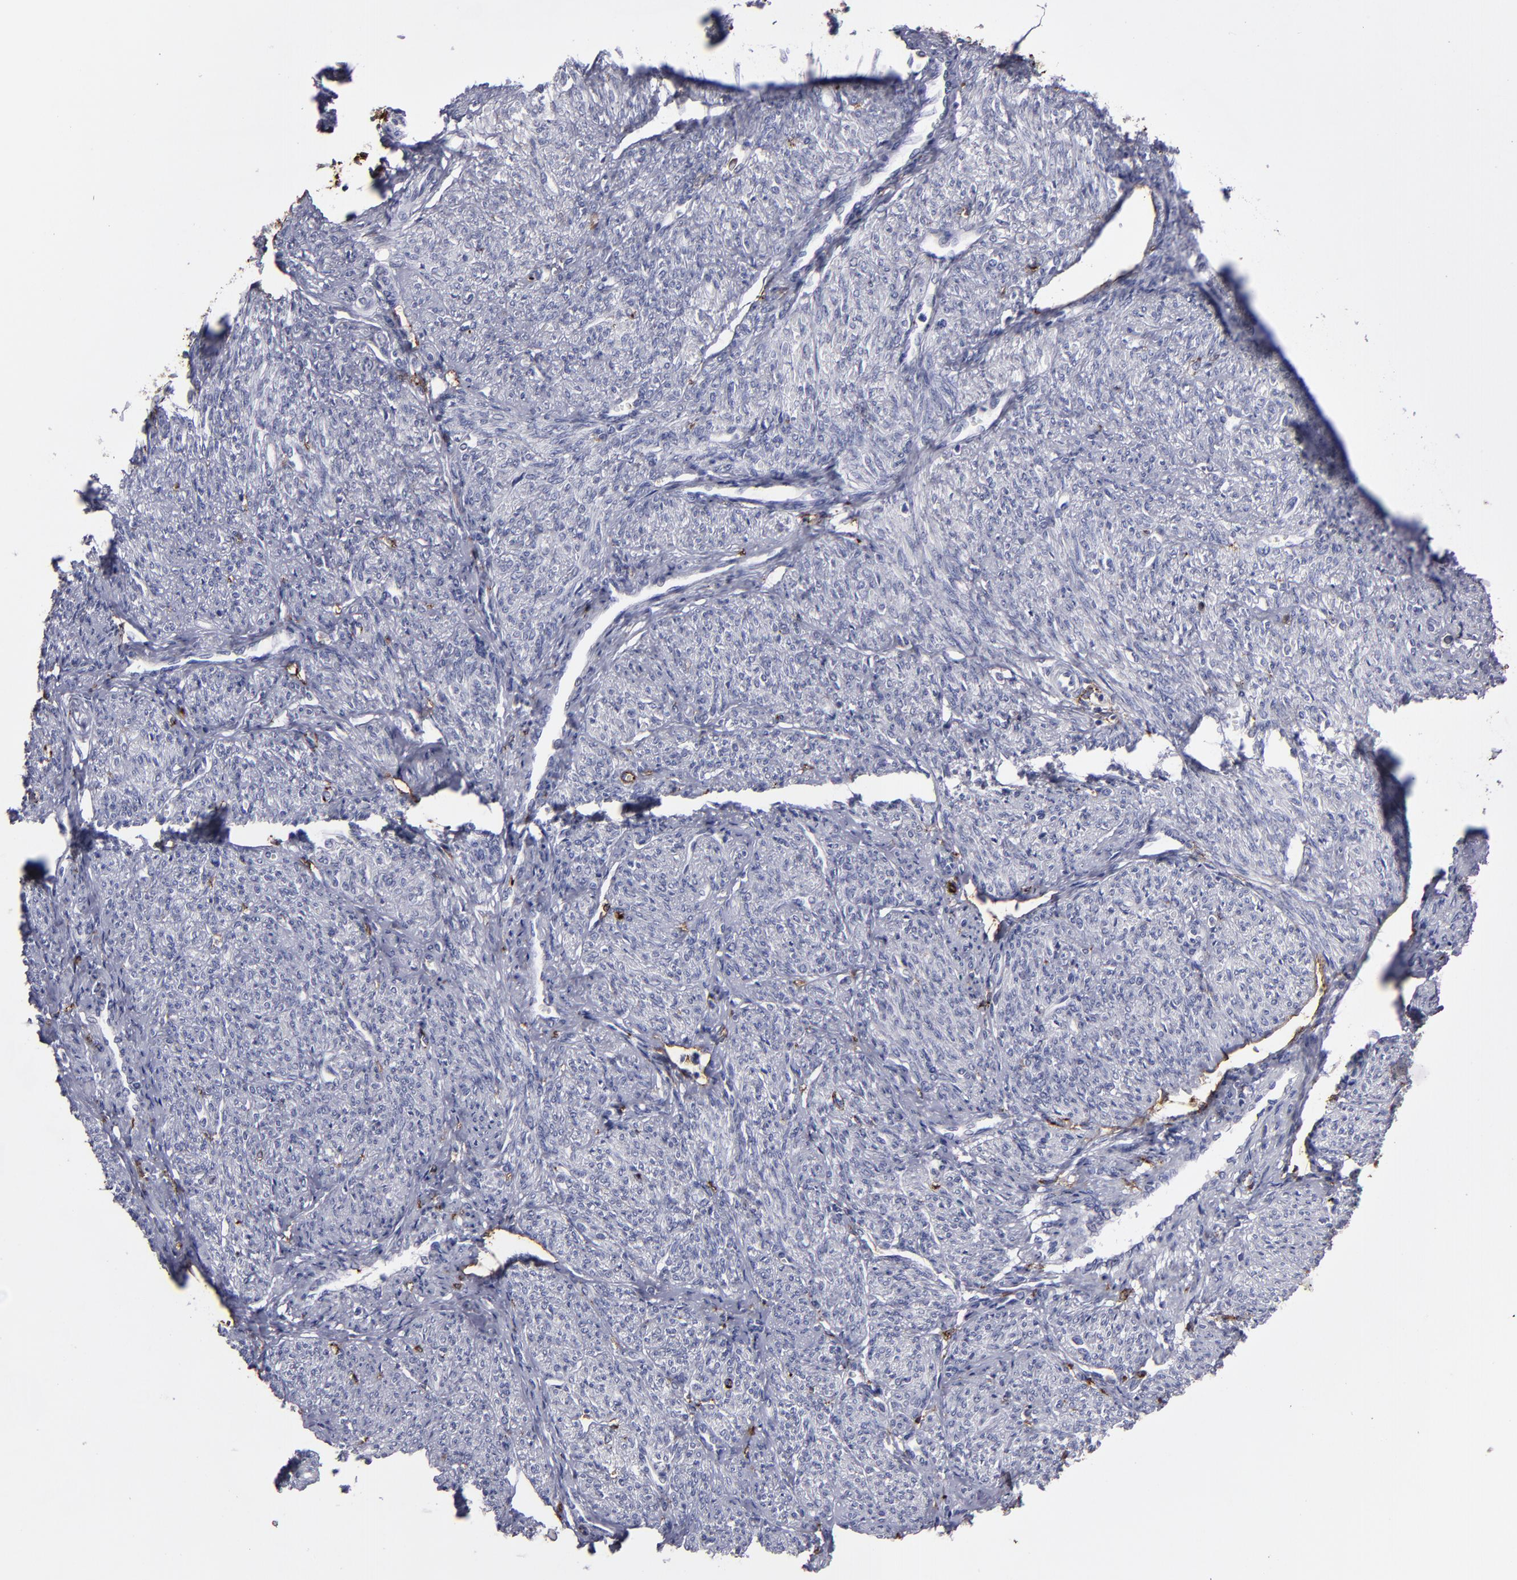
{"staining": {"intensity": "negative", "quantity": "none", "location": "none"}, "tissue": "smooth muscle", "cell_type": "Smooth muscle cells", "image_type": "normal", "snomed": [{"axis": "morphology", "description": "Normal tissue, NOS"}, {"axis": "topography", "description": "Smooth muscle"}], "caption": "This is an IHC photomicrograph of unremarkable smooth muscle. There is no expression in smooth muscle cells.", "gene": "CD36", "patient": {"sex": "female", "age": 65}}